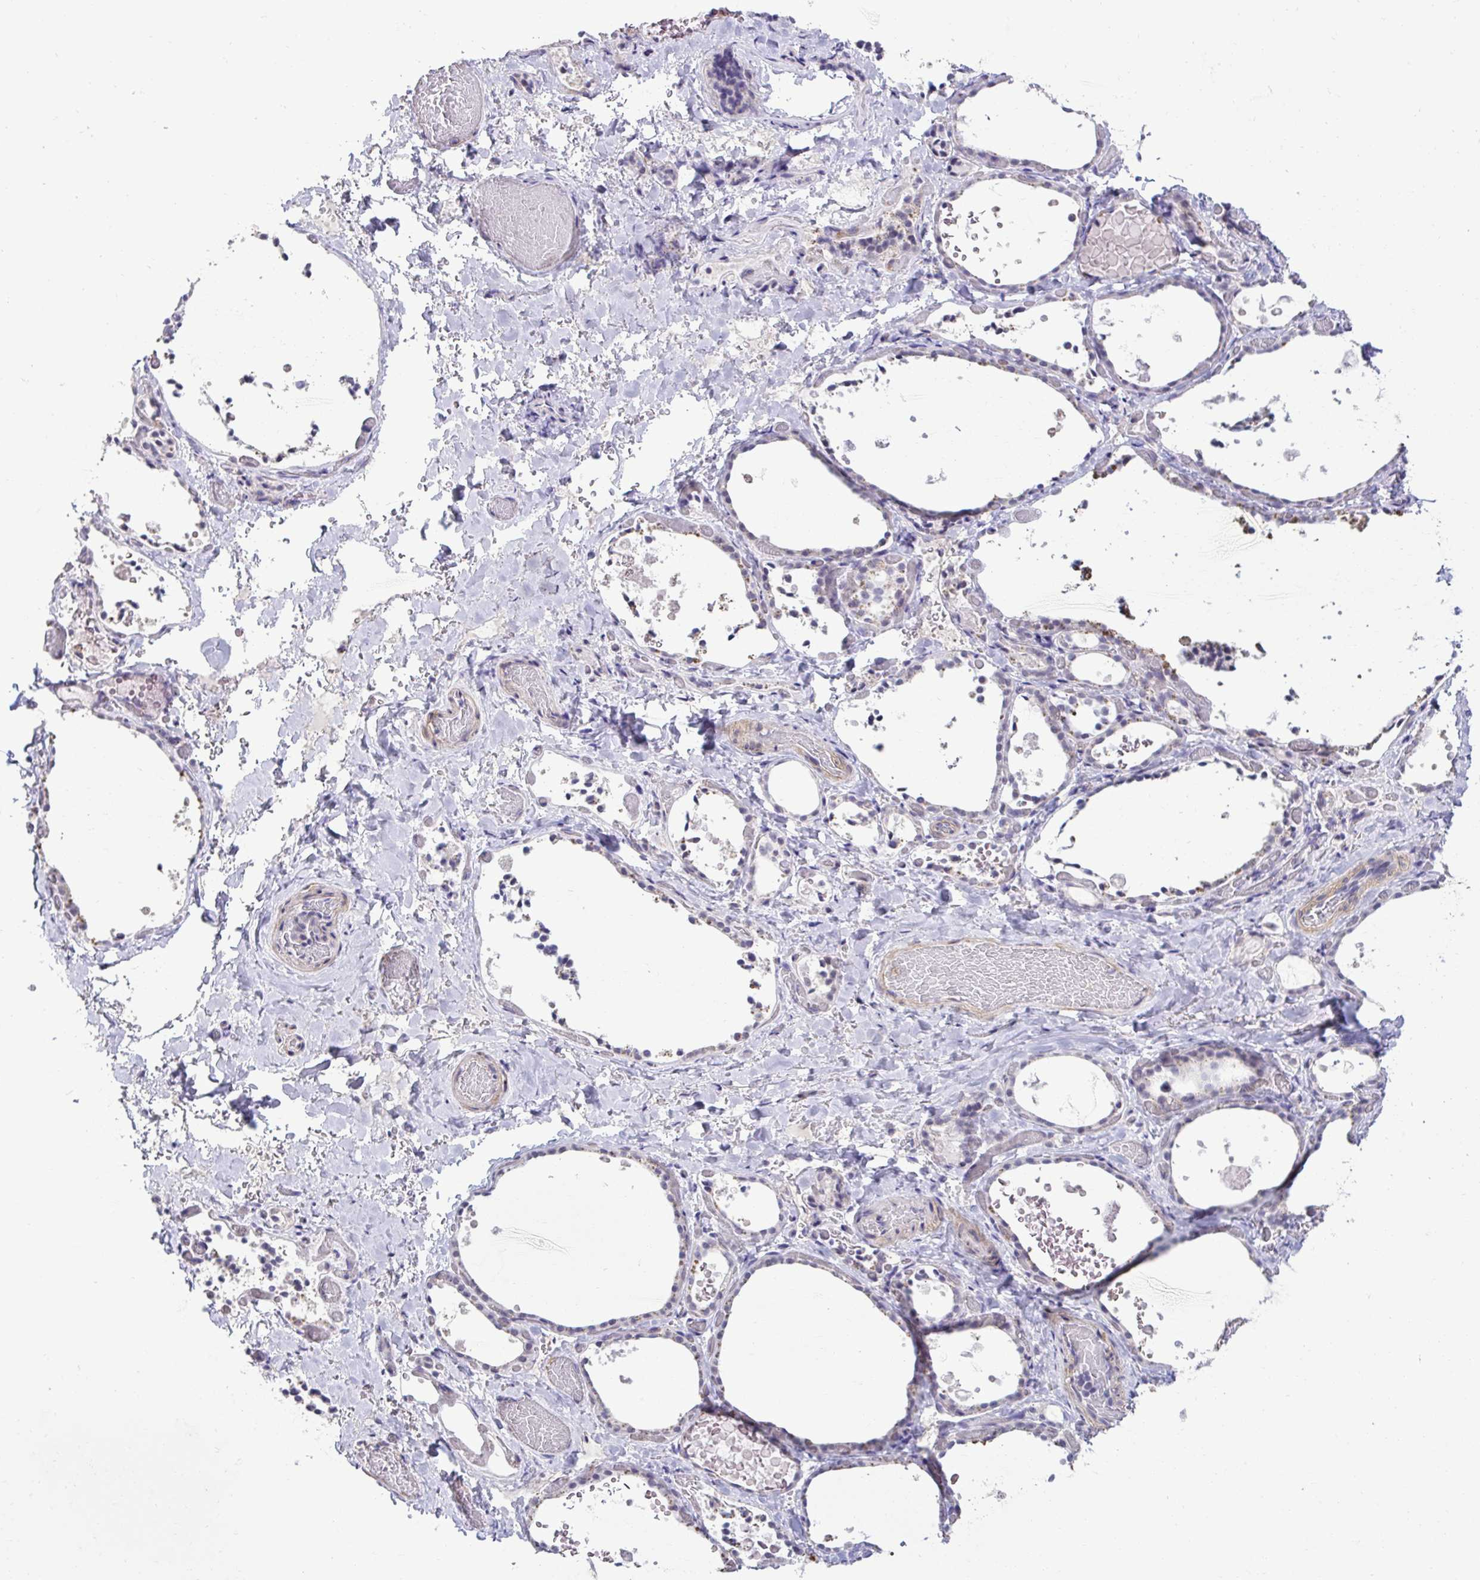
{"staining": {"intensity": "negative", "quantity": "none", "location": "none"}, "tissue": "thyroid gland", "cell_type": "Glandular cells", "image_type": "normal", "snomed": [{"axis": "morphology", "description": "Normal tissue, NOS"}, {"axis": "topography", "description": "Thyroid gland"}], "caption": "Histopathology image shows no protein positivity in glandular cells of normal thyroid gland. (Immunohistochemistry, brightfield microscopy, high magnification).", "gene": "SLC30A3", "patient": {"sex": "female", "age": 56}}